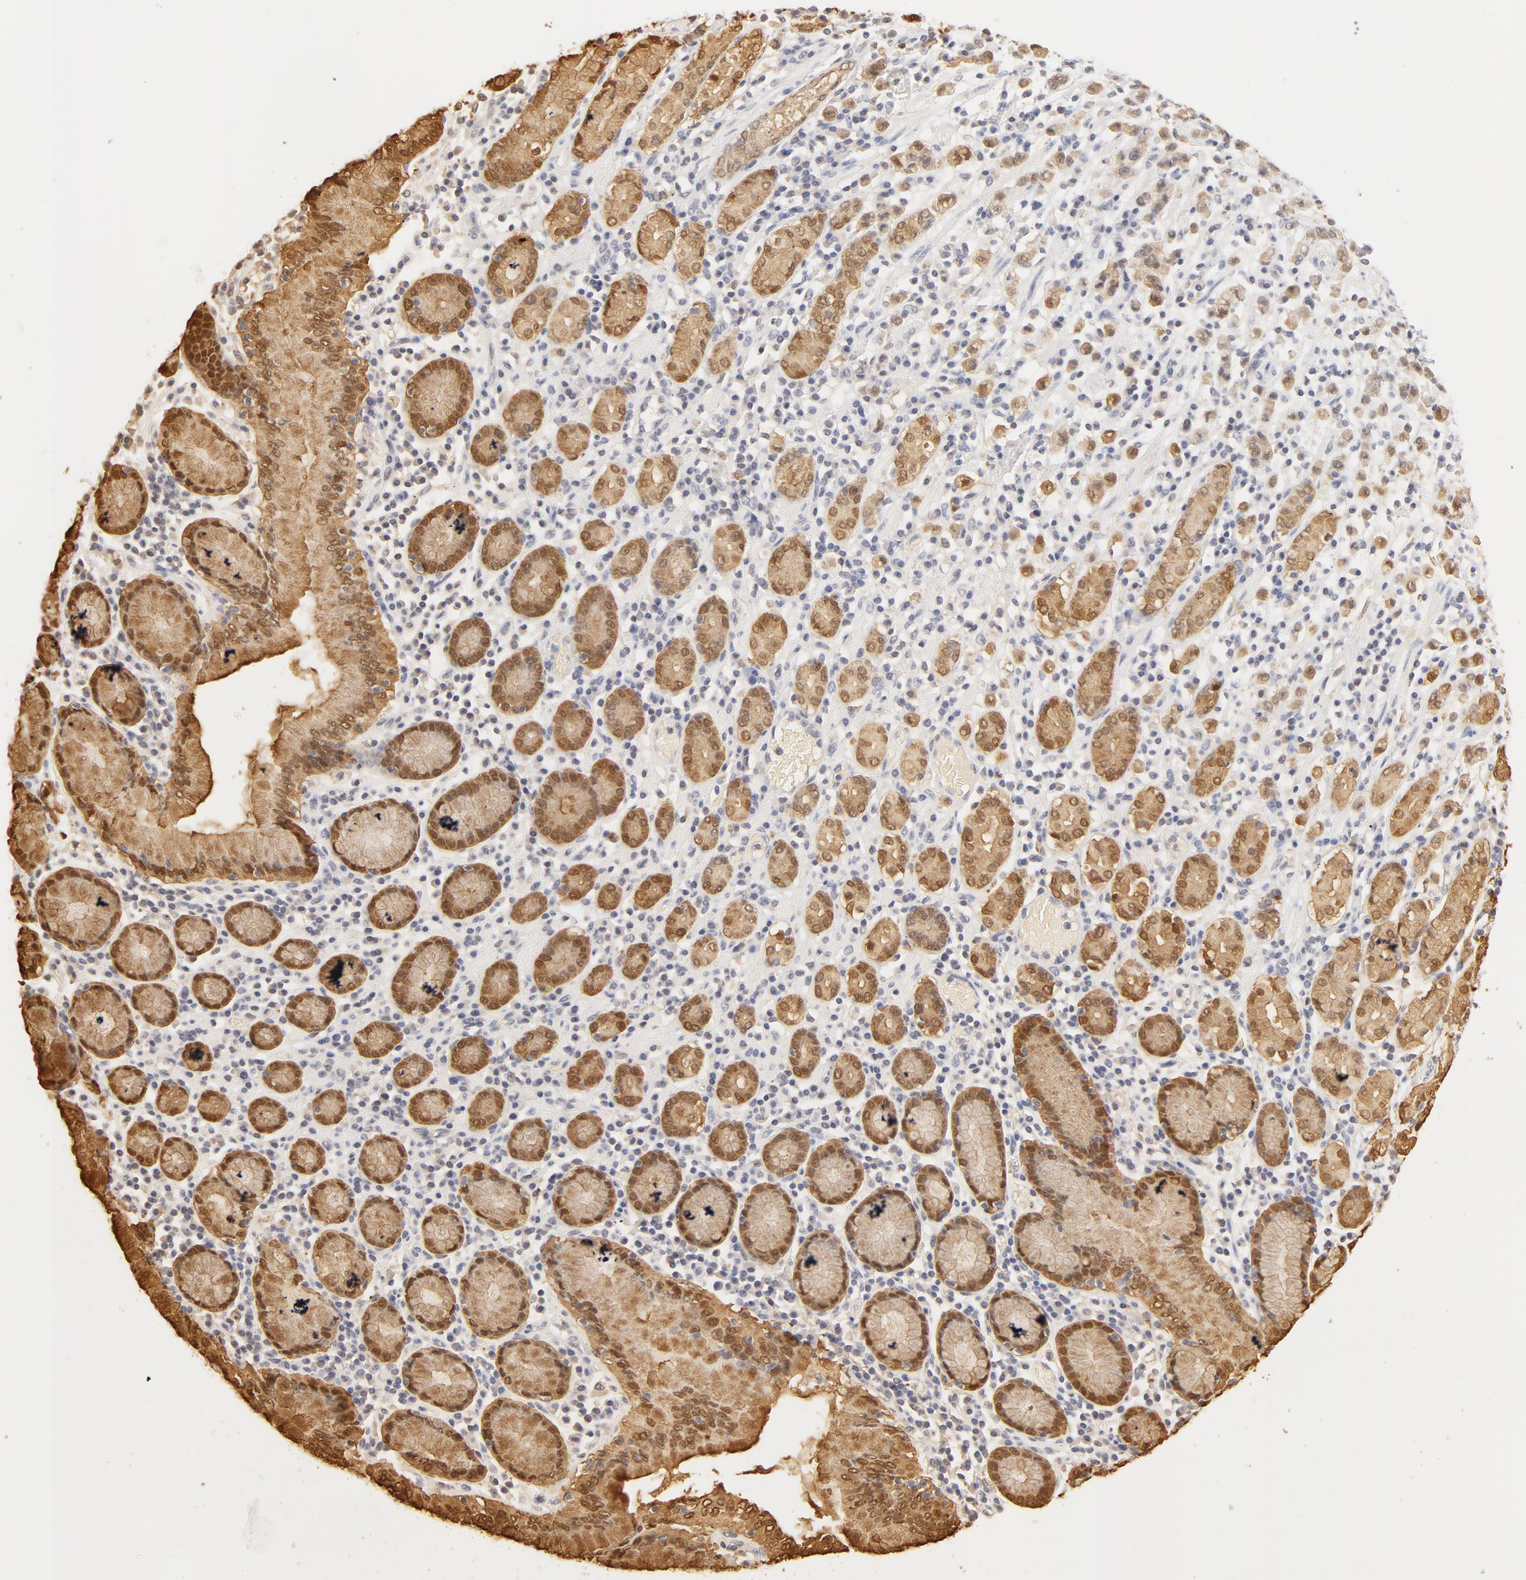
{"staining": {"intensity": "weak", "quantity": "<25%", "location": "nuclear"}, "tissue": "stomach cancer", "cell_type": "Tumor cells", "image_type": "cancer", "snomed": [{"axis": "morphology", "description": "Adenocarcinoma, NOS"}, {"axis": "topography", "description": "Stomach, lower"}], "caption": "Immunohistochemical staining of stomach adenocarcinoma displays no significant staining in tumor cells.", "gene": "CA2", "patient": {"sex": "male", "age": 88}}